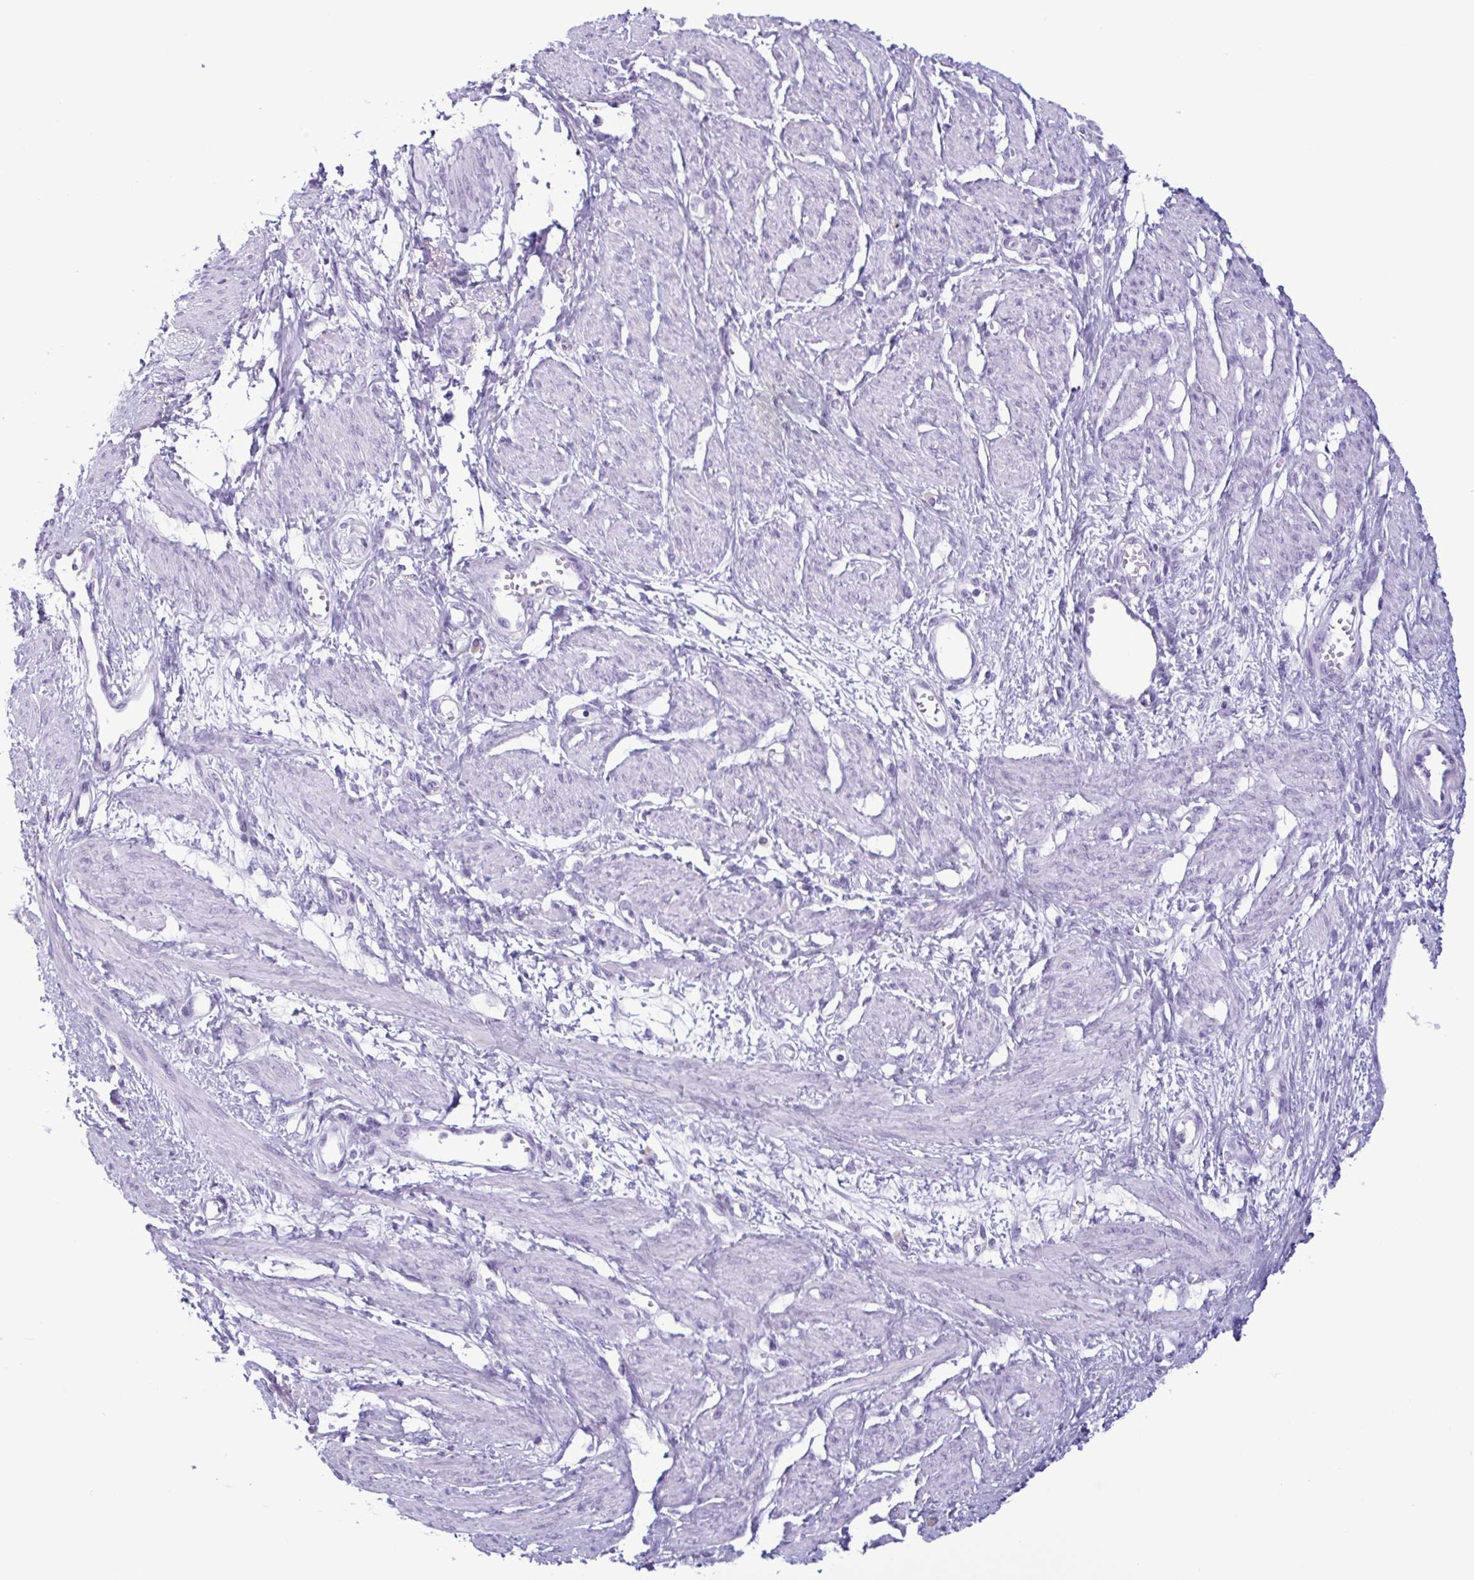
{"staining": {"intensity": "negative", "quantity": "none", "location": "none"}, "tissue": "smooth muscle", "cell_type": "Smooth muscle cells", "image_type": "normal", "snomed": [{"axis": "morphology", "description": "Normal tissue, NOS"}, {"axis": "topography", "description": "Smooth muscle"}, {"axis": "topography", "description": "Uterus"}], "caption": "Immunohistochemical staining of unremarkable smooth muscle exhibits no significant staining in smooth muscle cells. Nuclei are stained in blue.", "gene": "LTF", "patient": {"sex": "female", "age": 39}}